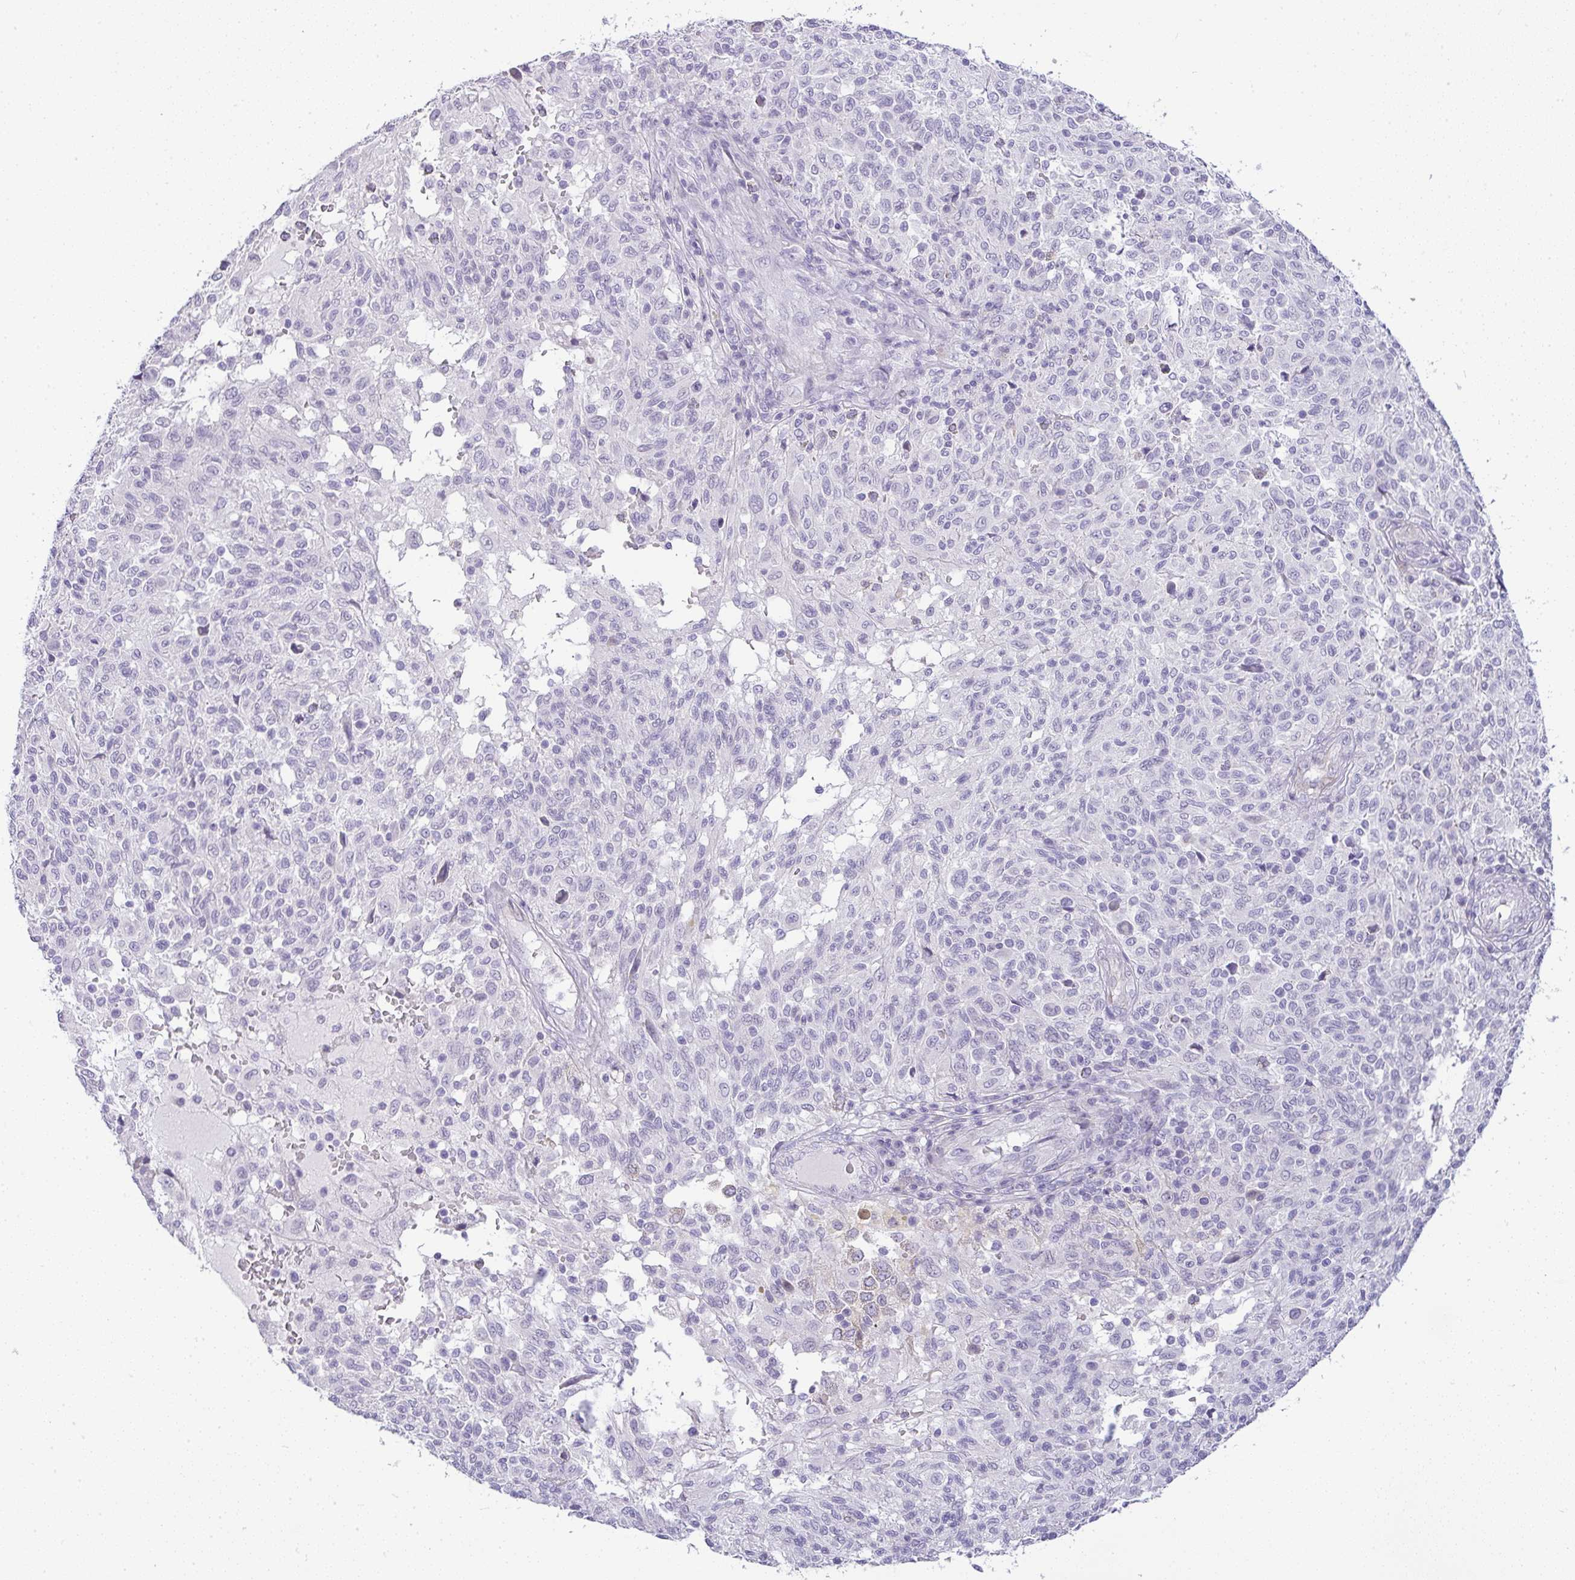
{"staining": {"intensity": "negative", "quantity": "none", "location": "none"}, "tissue": "melanoma", "cell_type": "Tumor cells", "image_type": "cancer", "snomed": [{"axis": "morphology", "description": "Malignant melanoma, NOS"}, {"axis": "topography", "description": "Skin"}], "caption": "Tumor cells are negative for brown protein staining in melanoma.", "gene": "LIPE", "patient": {"sex": "male", "age": 66}}